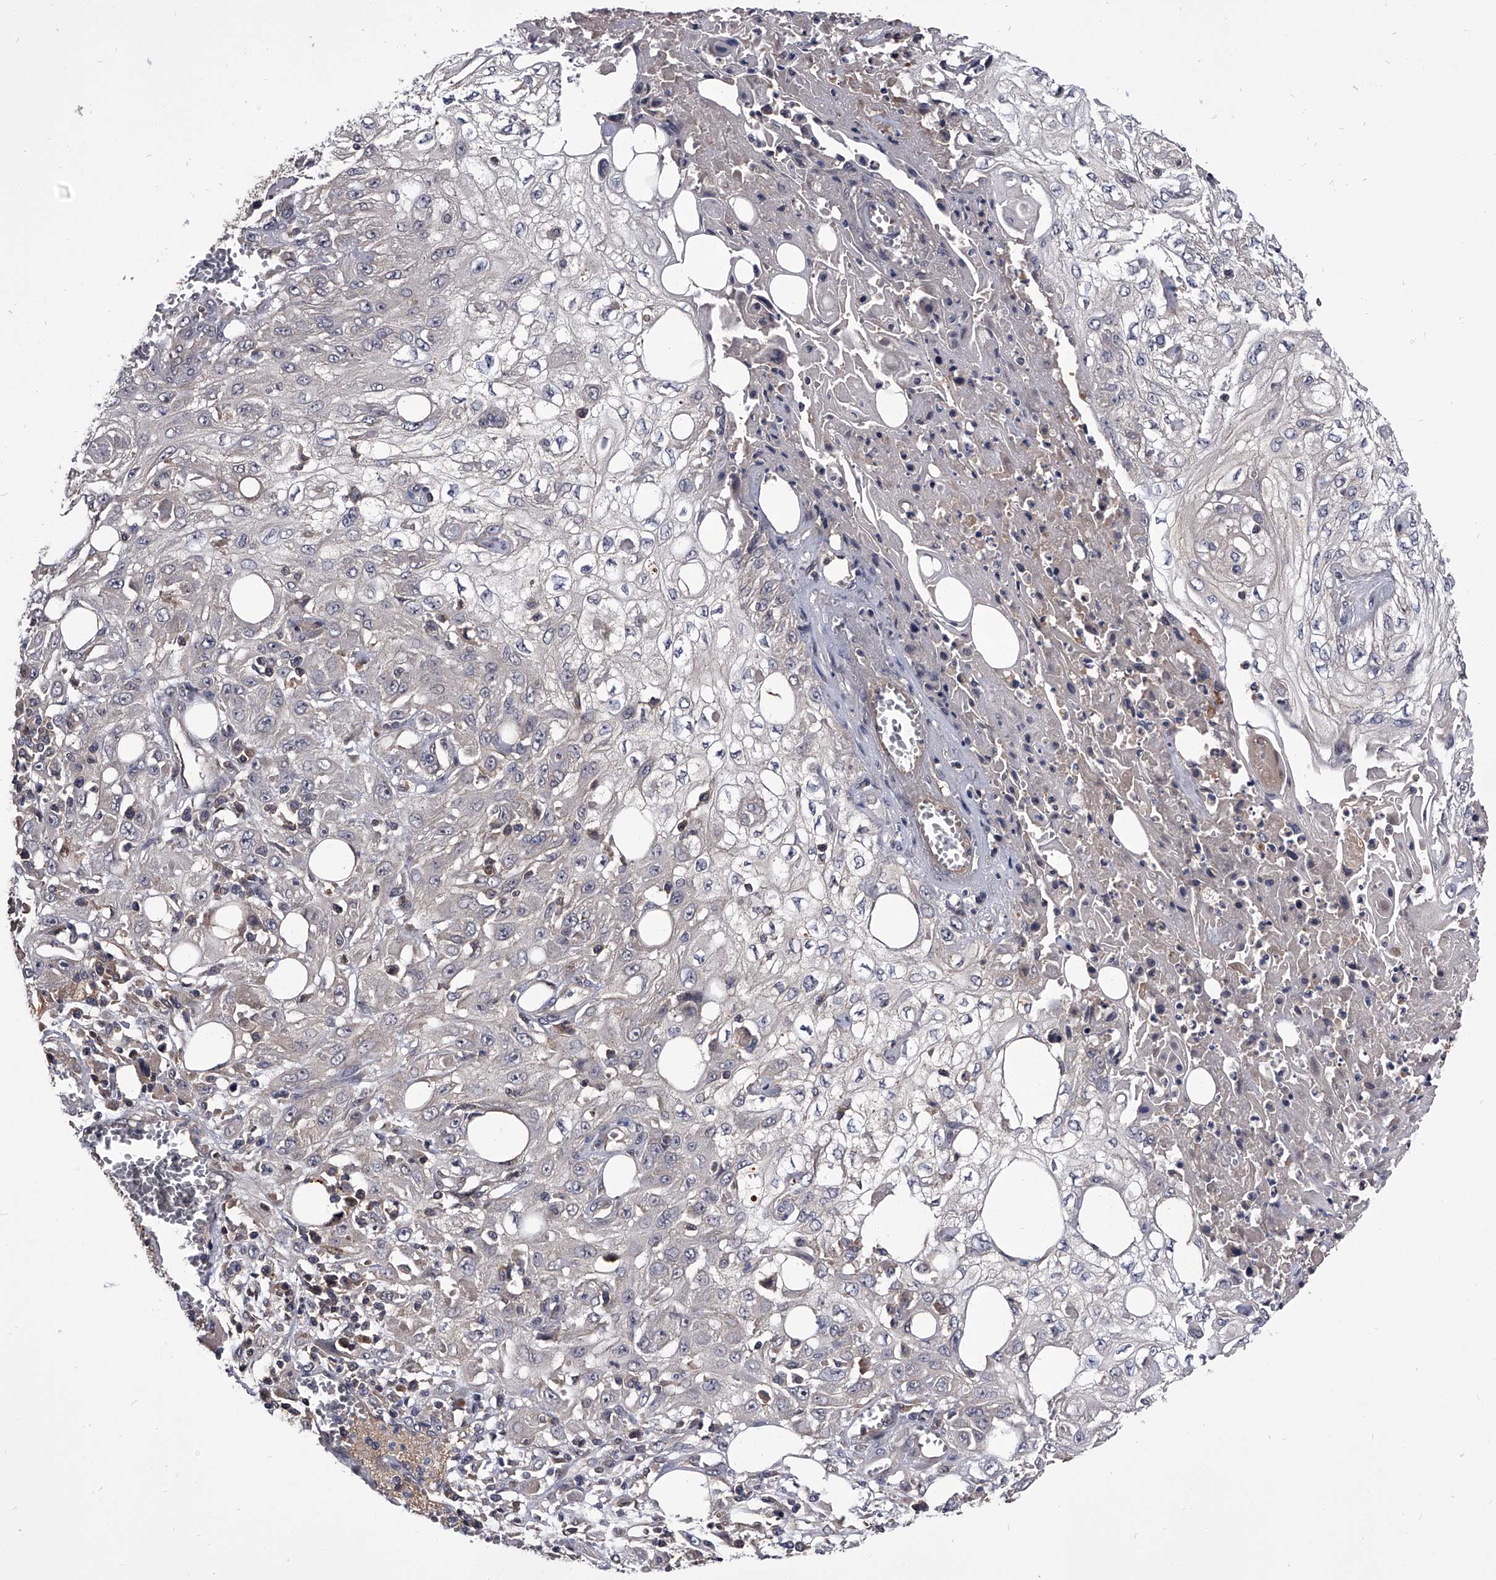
{"staining": {"intensity": "negative", "quantity": "none", "location": "none"}, "tissue": "skin cancer", "cell_type": "Tumor cells", "image_type": "cancer", "snomed": [{"axis": "morphology", "description": "Squamous cell carcinoma, NOS"}, {"axis": "morphology", "description": "Squamous cell carcinoma, metastatic, NOS"}, {"axis": "topography", "description": "Skin"}, {"axis": "topography", "description": "Lymph node"}], "caption": "An image of human skin metastatic squamous cell carcinoma is negative for staining in tumor cells. (DAB (3,3'-diaminobenzidine) immunohistochemistry, high magnification).", "gene": "SLC18B1", "patient": {"sex": "male", "age": 75}}